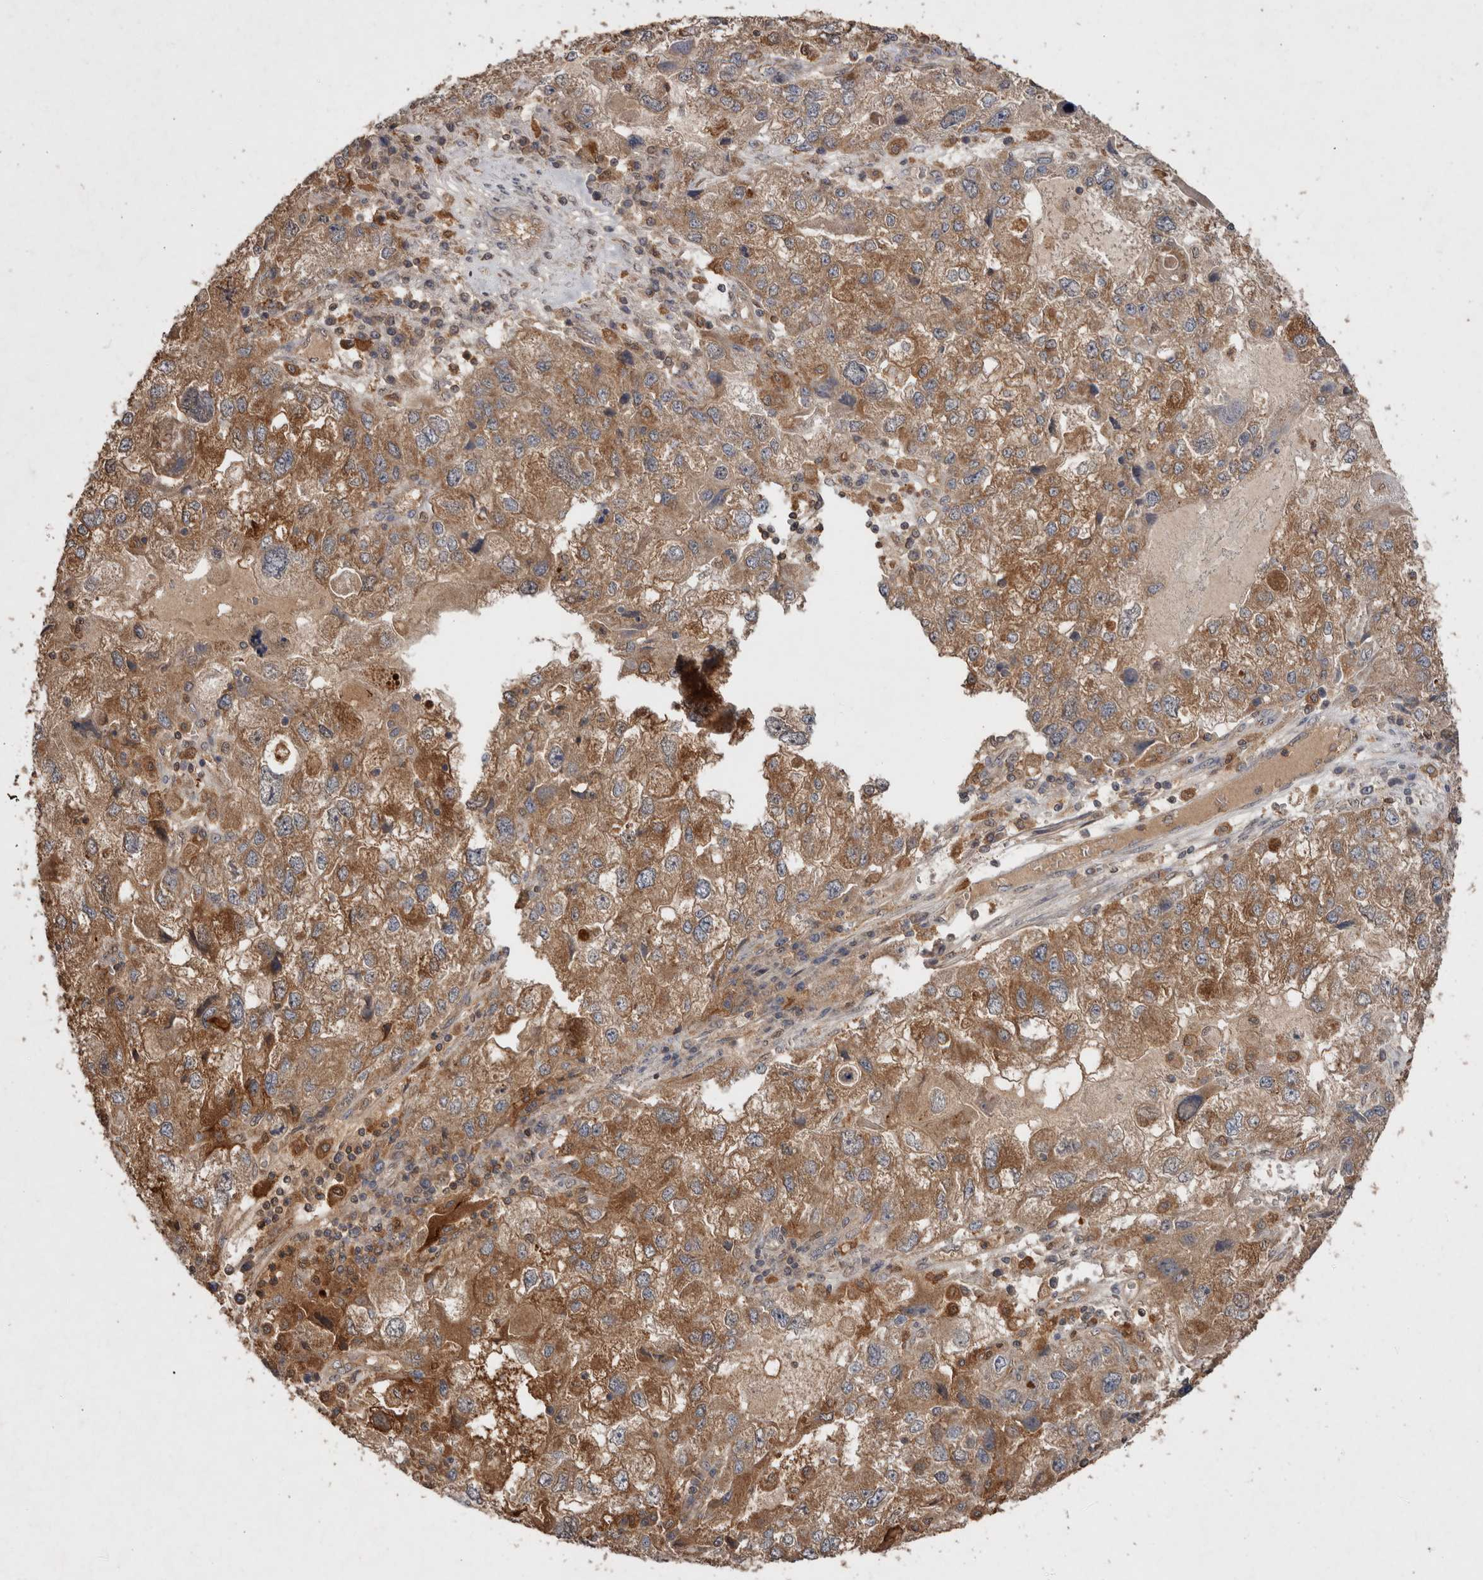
{"staining": {"intensity": "moderate", "quantity": ">75%", "location": "cytoplasmic/membranous"}, "tissue": "endometrial cancer", "cell_type": "Tumor cells", "image_type": "cancer", "snomed": [{"axis": "morphology", "description": "Adenocarcinoma, NOS"}, {"axis": "topography", "description": "Endometrium"}], "caption": "Immunohistochemical staining of human endometrial cancer (adenocarcinoma) reveals moderate cytoplasmic/membranous protein positivity in about >75% of tumor cells.", "gene": "EDEM1", "patient": {"sex": "female", "age": 49}}